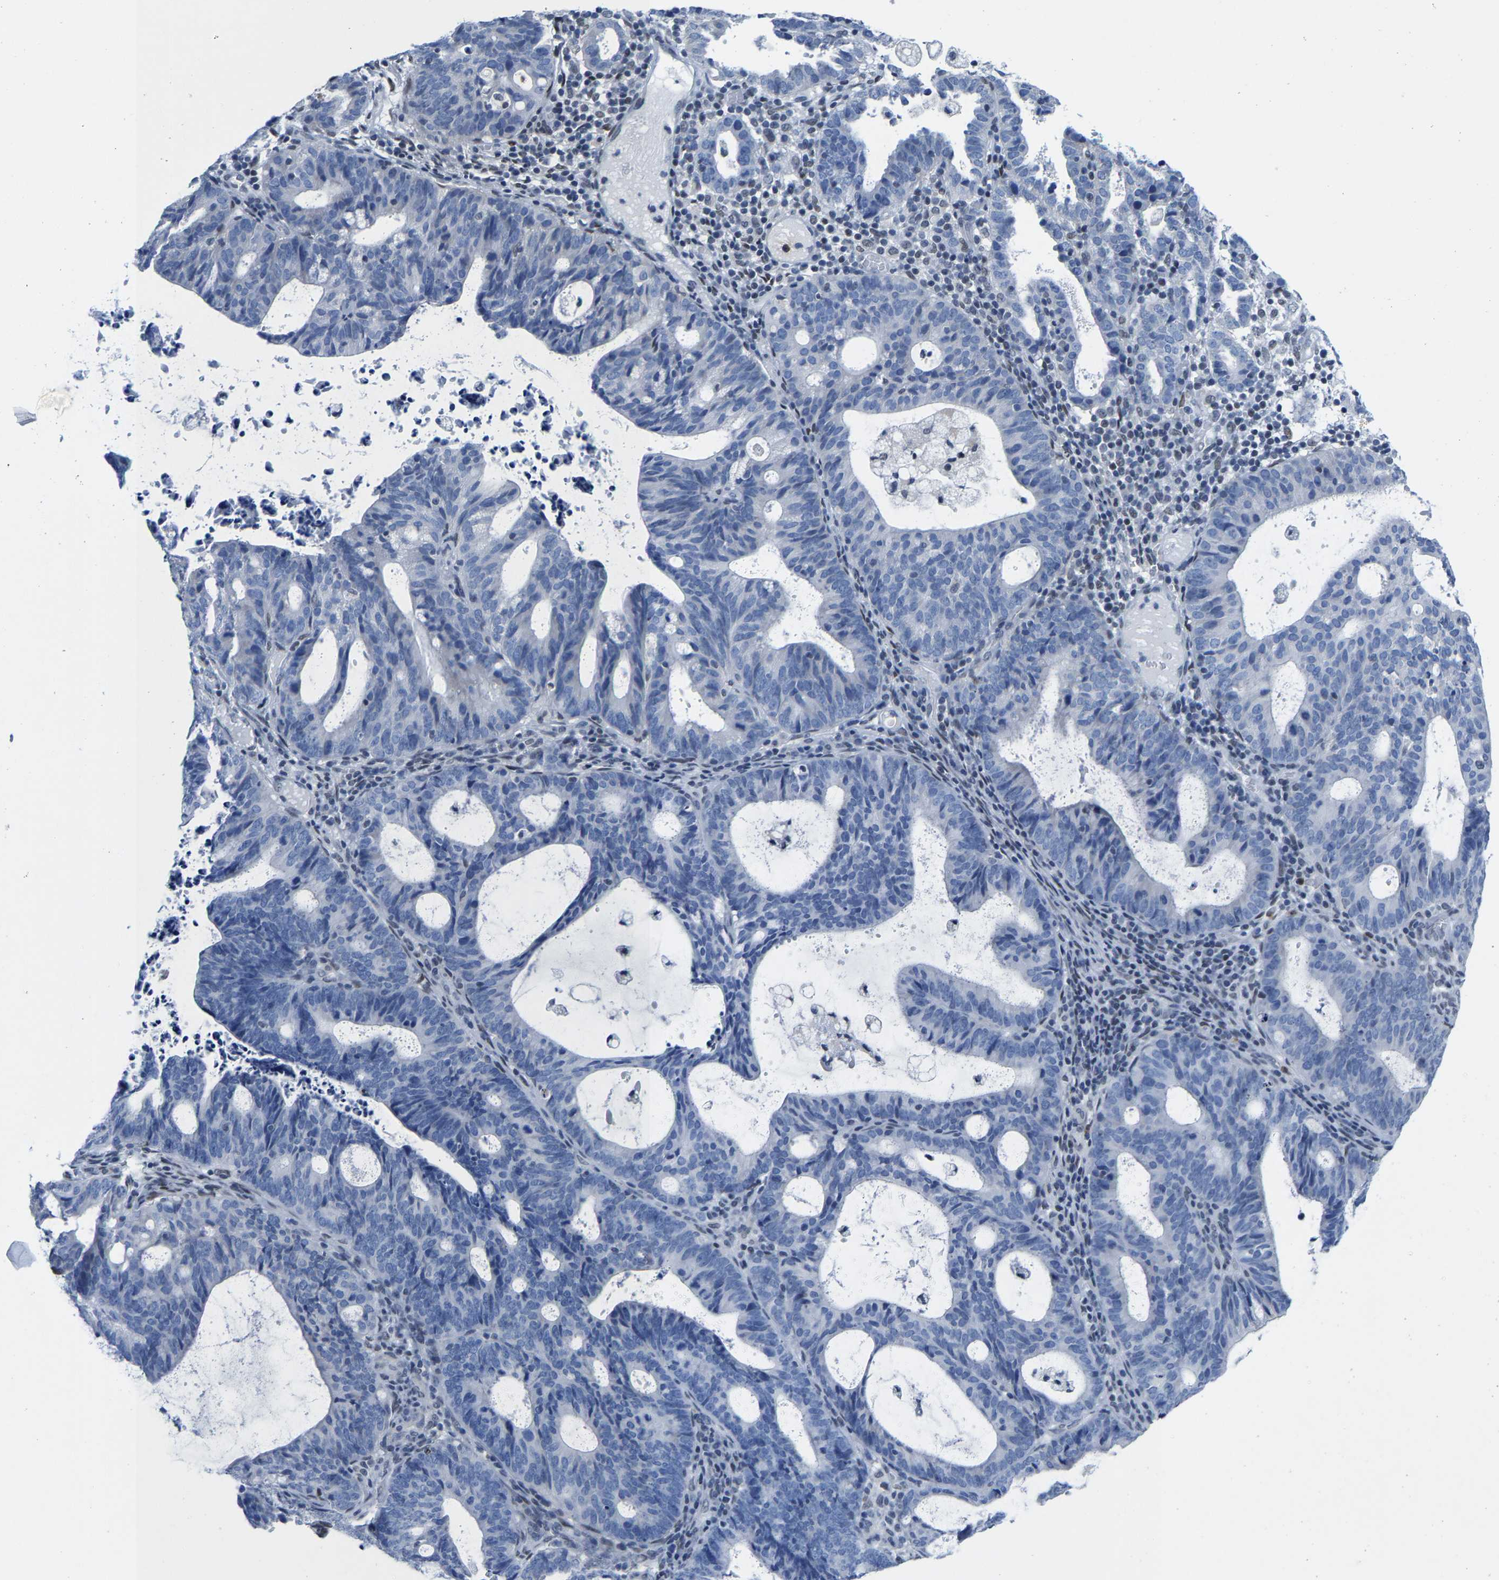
{"staining": {"intensity": "negative", "quantity": "none", "location": "none"}, "tissue": "endometrial cancer", "cell_type": "Tumor cells", "image_type": "cancer", "snomed": [{"axis": "morphology", "description": "Adenocarcinoma, NOS"}, {"axis": "topography", "description": "Uterus"}], "caption": "IHC micrograph of adenocarcinoma (endometrial) stained for a protein (brown), which demonstrates no staining in tumor cells.", "gene": "SETD1B", "patient": {"sex": "female", "age": 83}}